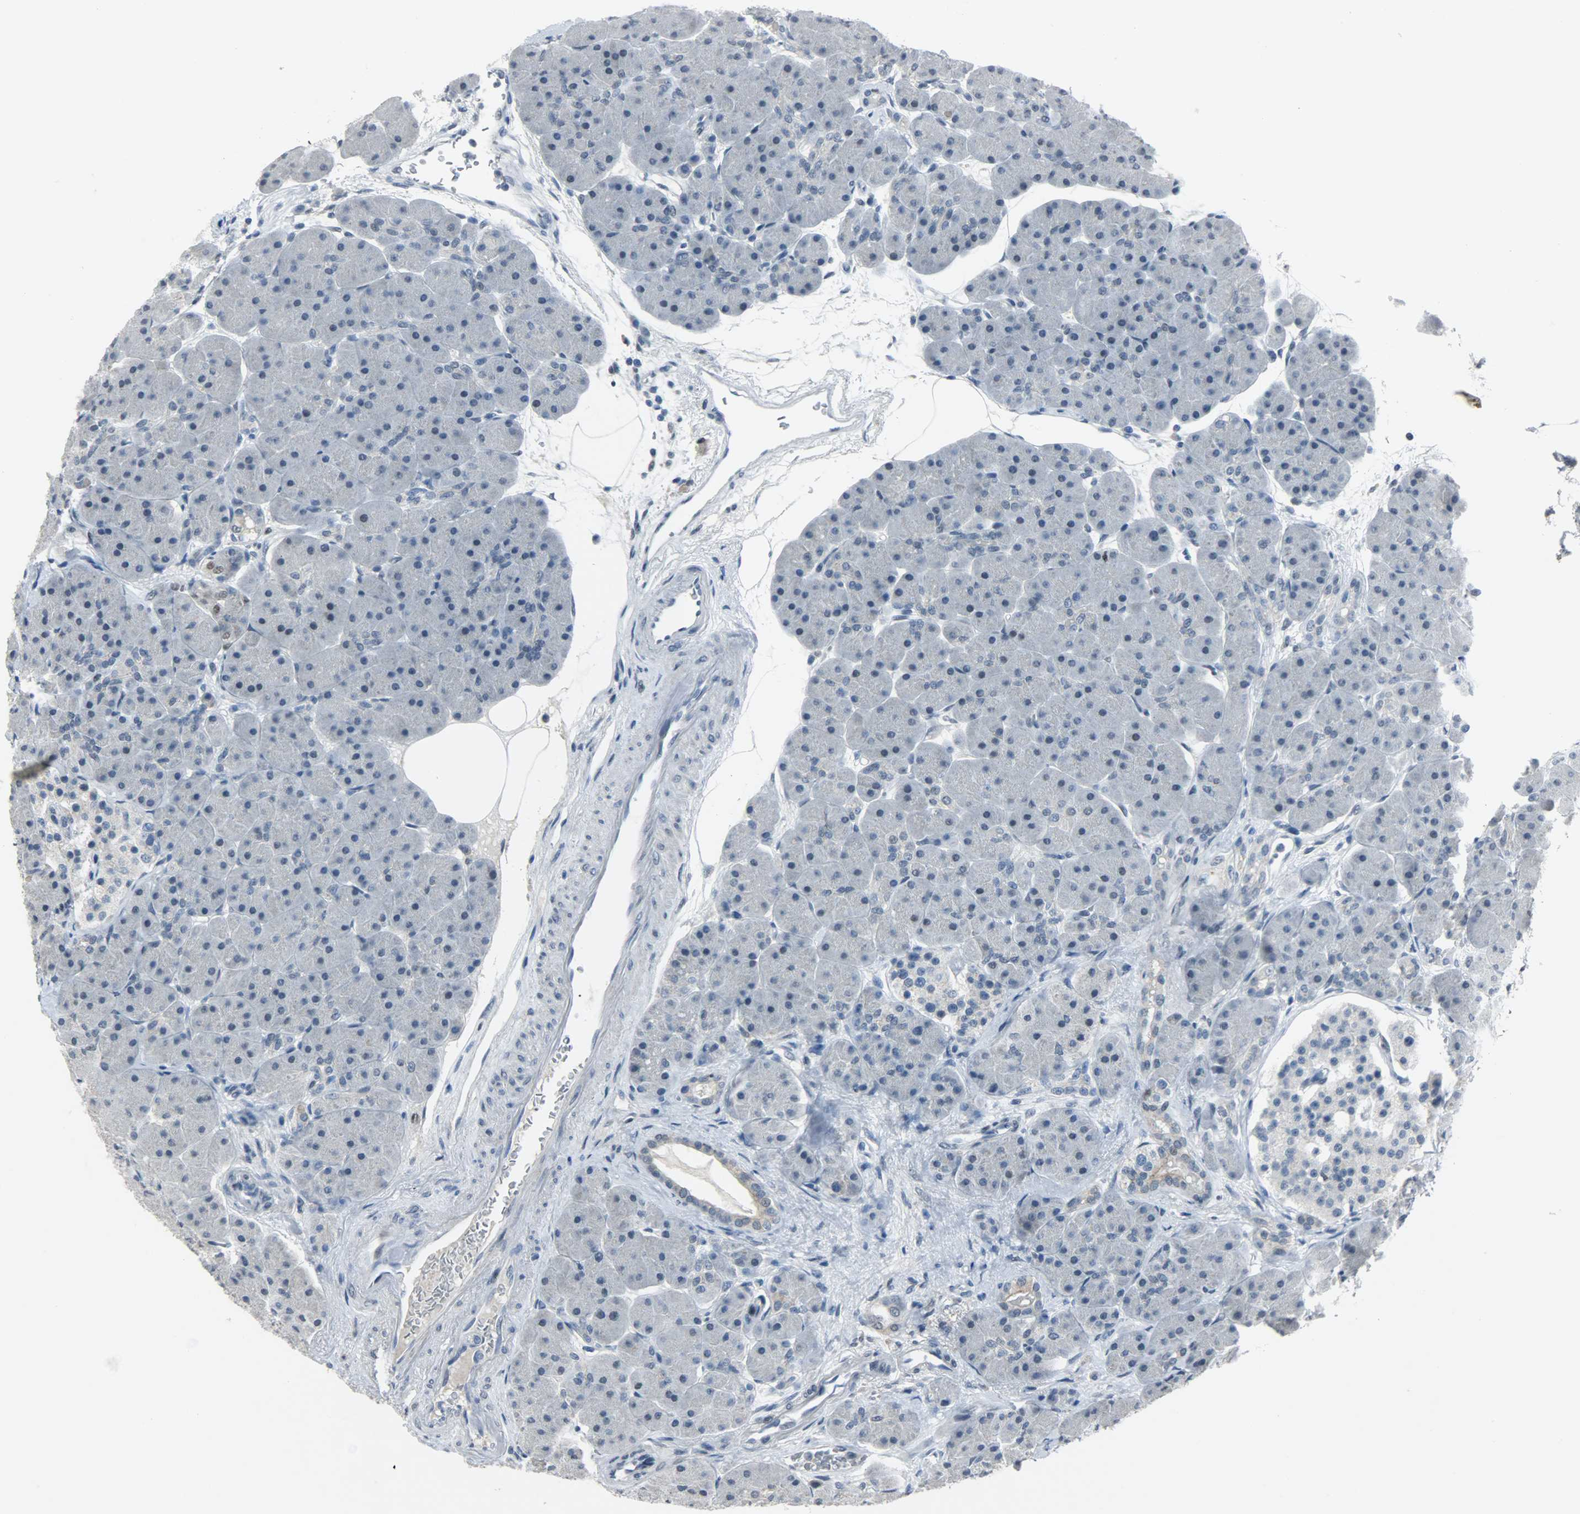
{"staining": {"intensity": "negative", "quantity": "none", "location": "none"}, "tissue": "pancreas", "cell_type": "Exocrine glandular cells", "image_type": "normal", "snomed": [{"axis": "morphology", "description": "Normal tissue, NOS"}, {"axis": "topography", "description": "Pancreas"}], "caption": "Protein analysis of normal pancreas demonstrates no significant expression in exocrine glandular cells.", "gene": "PPARG", "patient": {"sex": "male", "age": 66}}